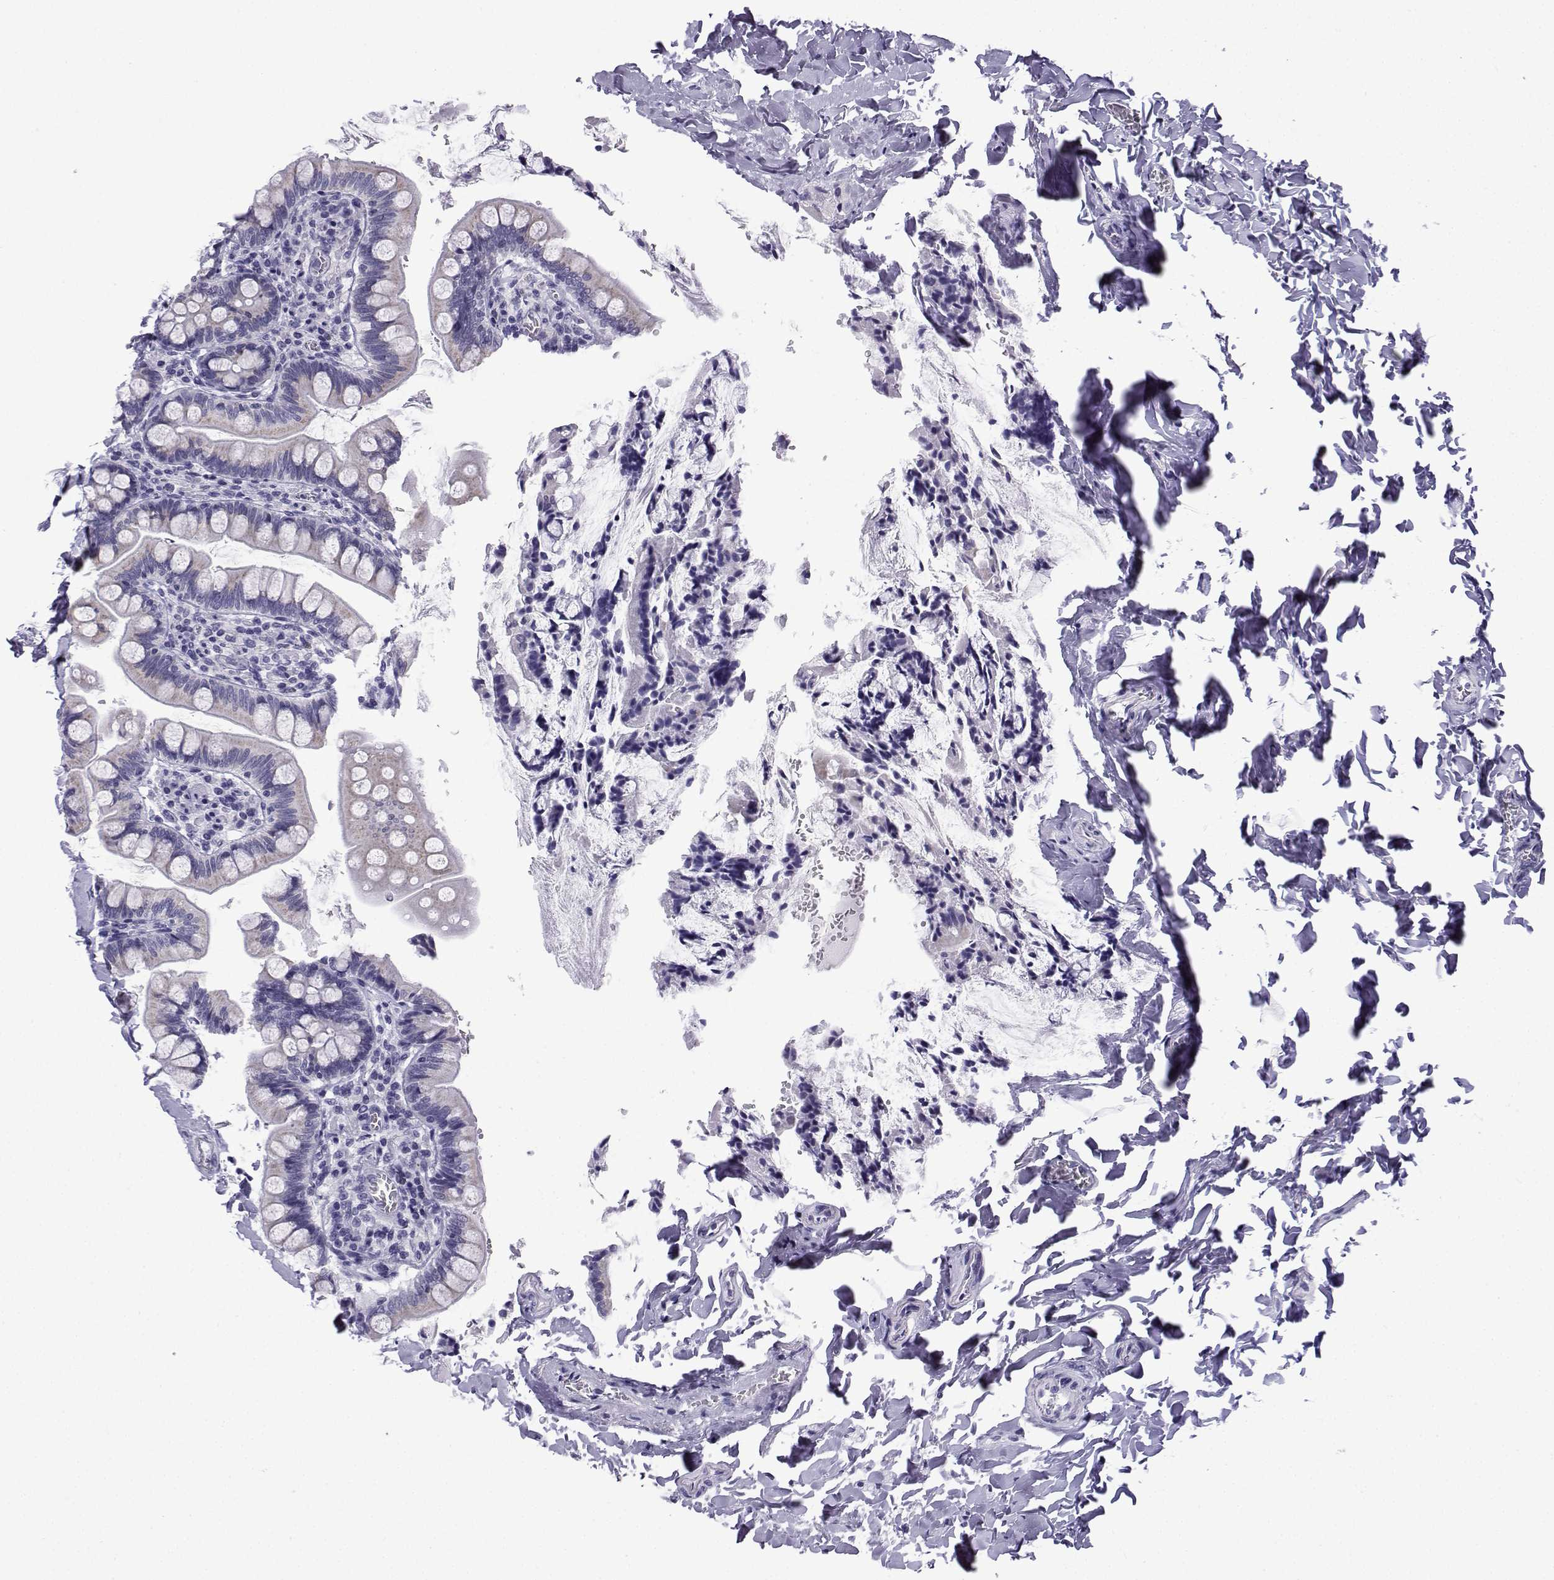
{"staining": {"intensity": "negative", "quantity": "none", "location": "none"}, "tissue": "small intestine", "cell_type": "Glandular cells", "image_type": "normal", "snomed": [{"axis": "morphology", "description": "Normal tissue, NOS"}, {"axis": "topography", "description": "Small intestine"}], "caption": "The IHC micrograph has no significant positivity in glandular cells of small intestine.", "gene": "ACRBP", "patient": {"sex": "female", "age": 56}}